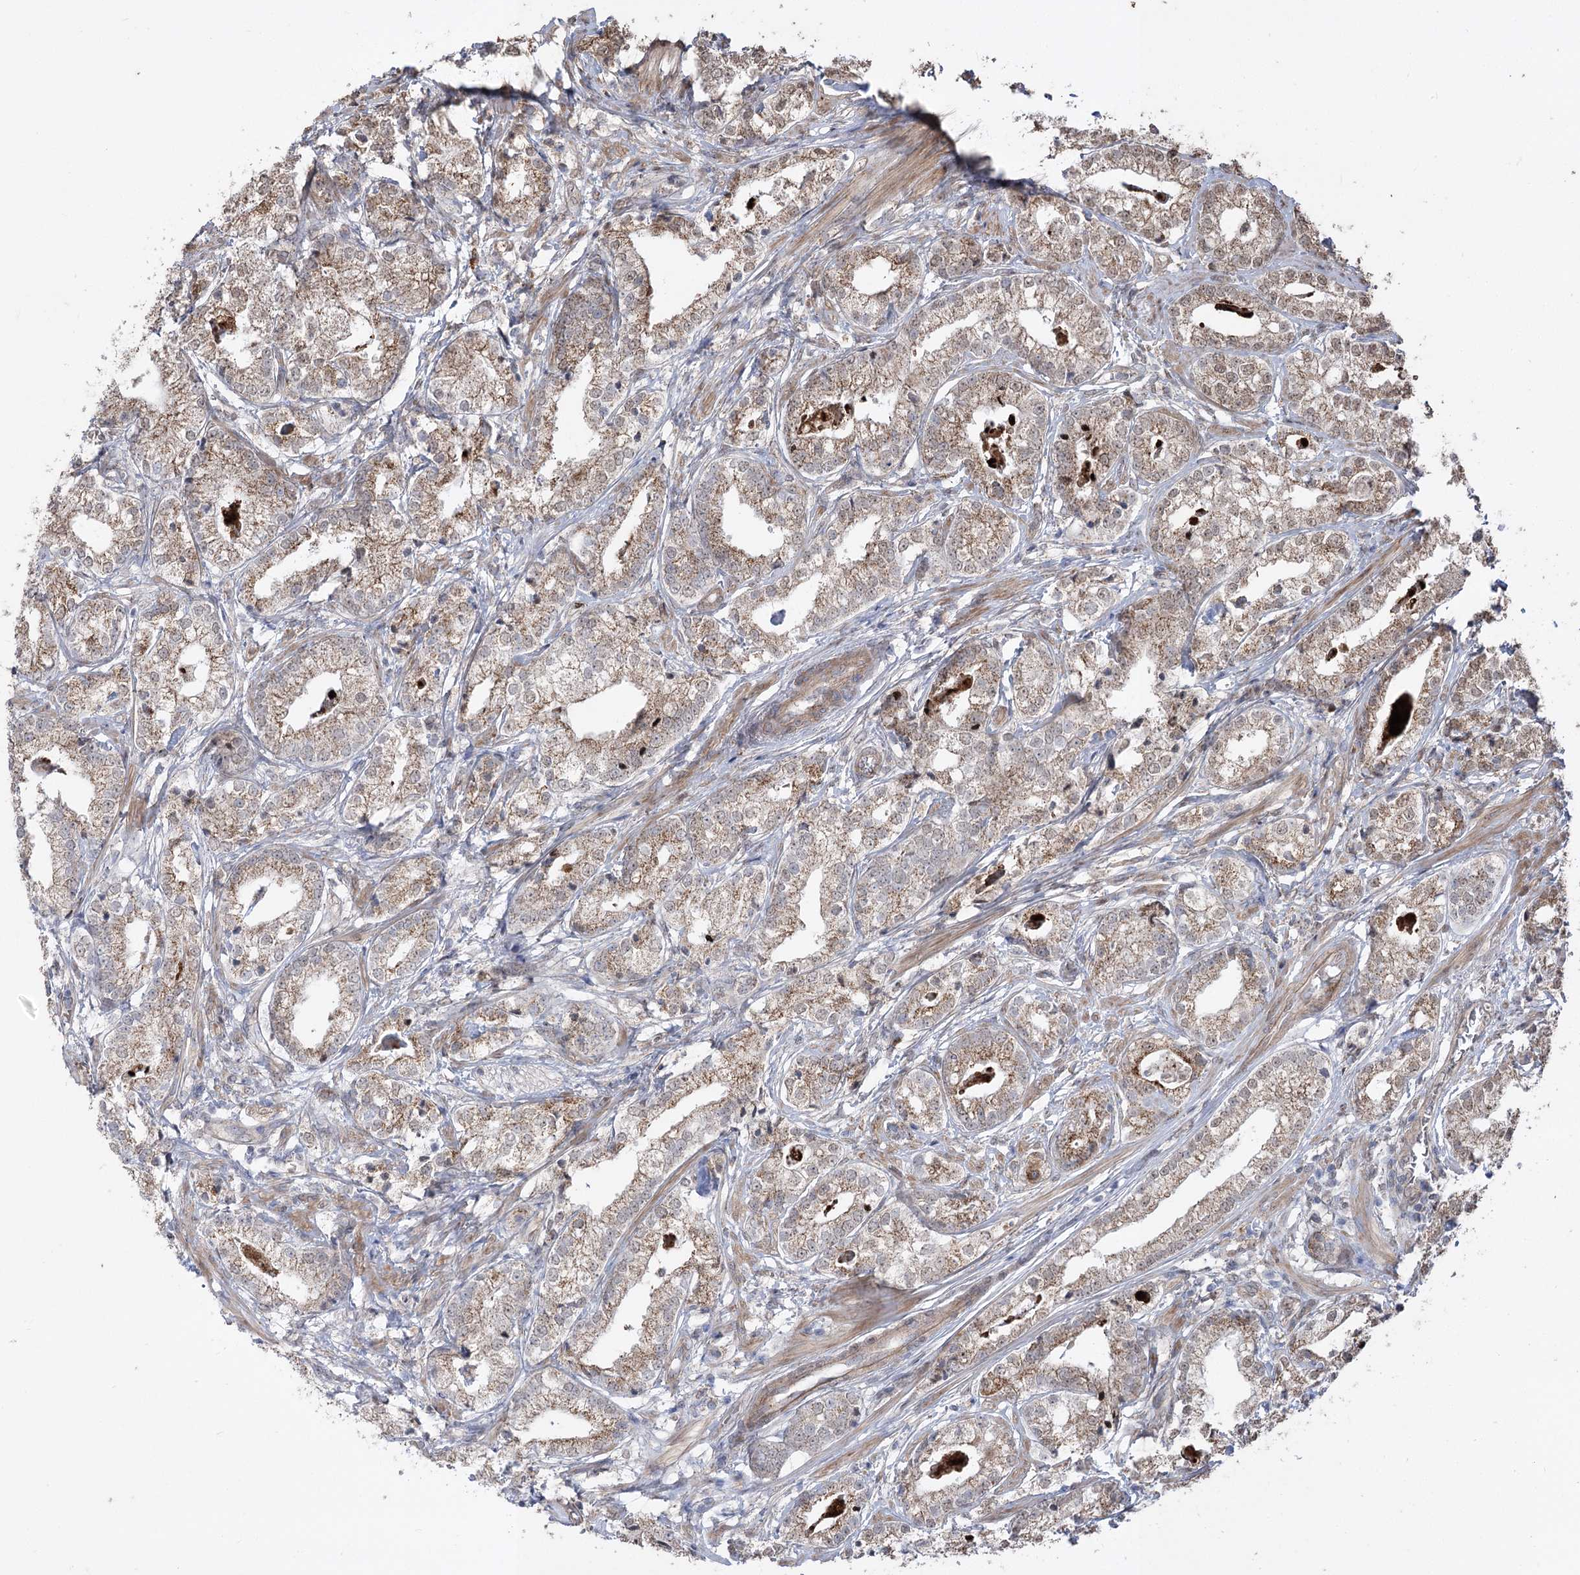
{"staining": {"intensity": "moderate", "quantity": ">75%", "location": "cytoplasmic/membranous"}, "tissue": "prostate cancer", "cell_type": "Tumor cells", "image_type": "cancer", "snomed": [{"axis": "morphology", "description": "Adenocarcinoma, High grade"}, {"axis": "topography", "description": "Prostate"}], "caption": "Human prostate cancer stained with a brown dye displays moderate cytoplasmic/membranous positive positivity in about >75% of tumor cells.", "gene": "ZSCAN23", "patient": {"sex": "male", "age": 69}}